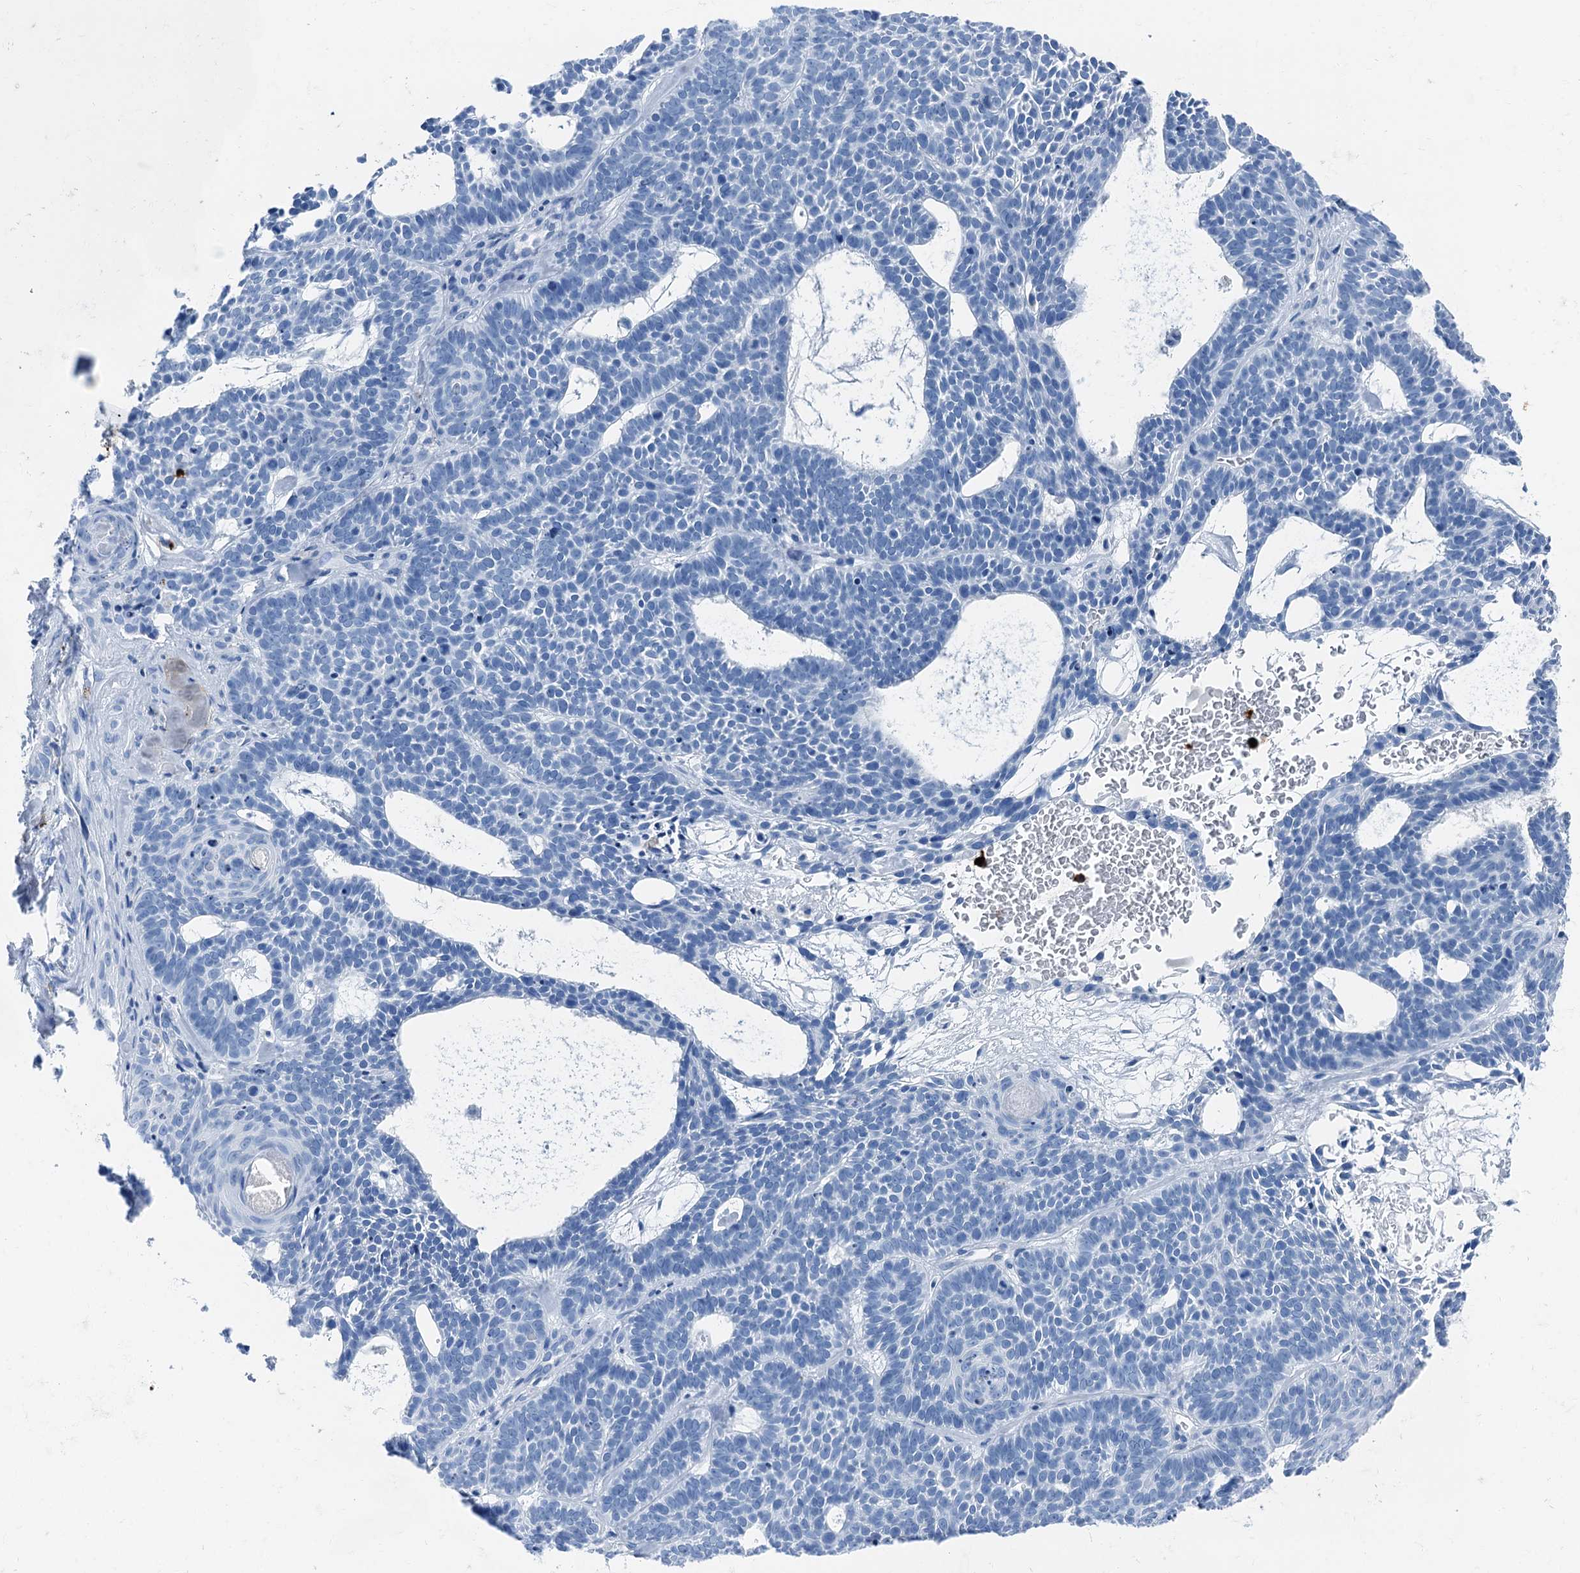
{"staining": {"intensity": "negative", "quantity": "none", "location": "none"}, "tissue": "skin cancer", "cell_type": "Tumor cells", "image_type": "cancer", "snomed": [{"axis": "morphology", "description": "Basal cell carcinoma"}, {"axis": "topography", "description": "Skin"}], "caption": "Immunohistochemical staining of human skin cancer (basal cell carcinoma) exhibits no significant expression in tumor cells. The staining is performed using DAB (3,3'-diaminobenzidine) brown chromogen with nuclei counter-stained in using hematoxylin.", "gene": "PLAC8", "patient": {"sex": "male", "age": 85}}